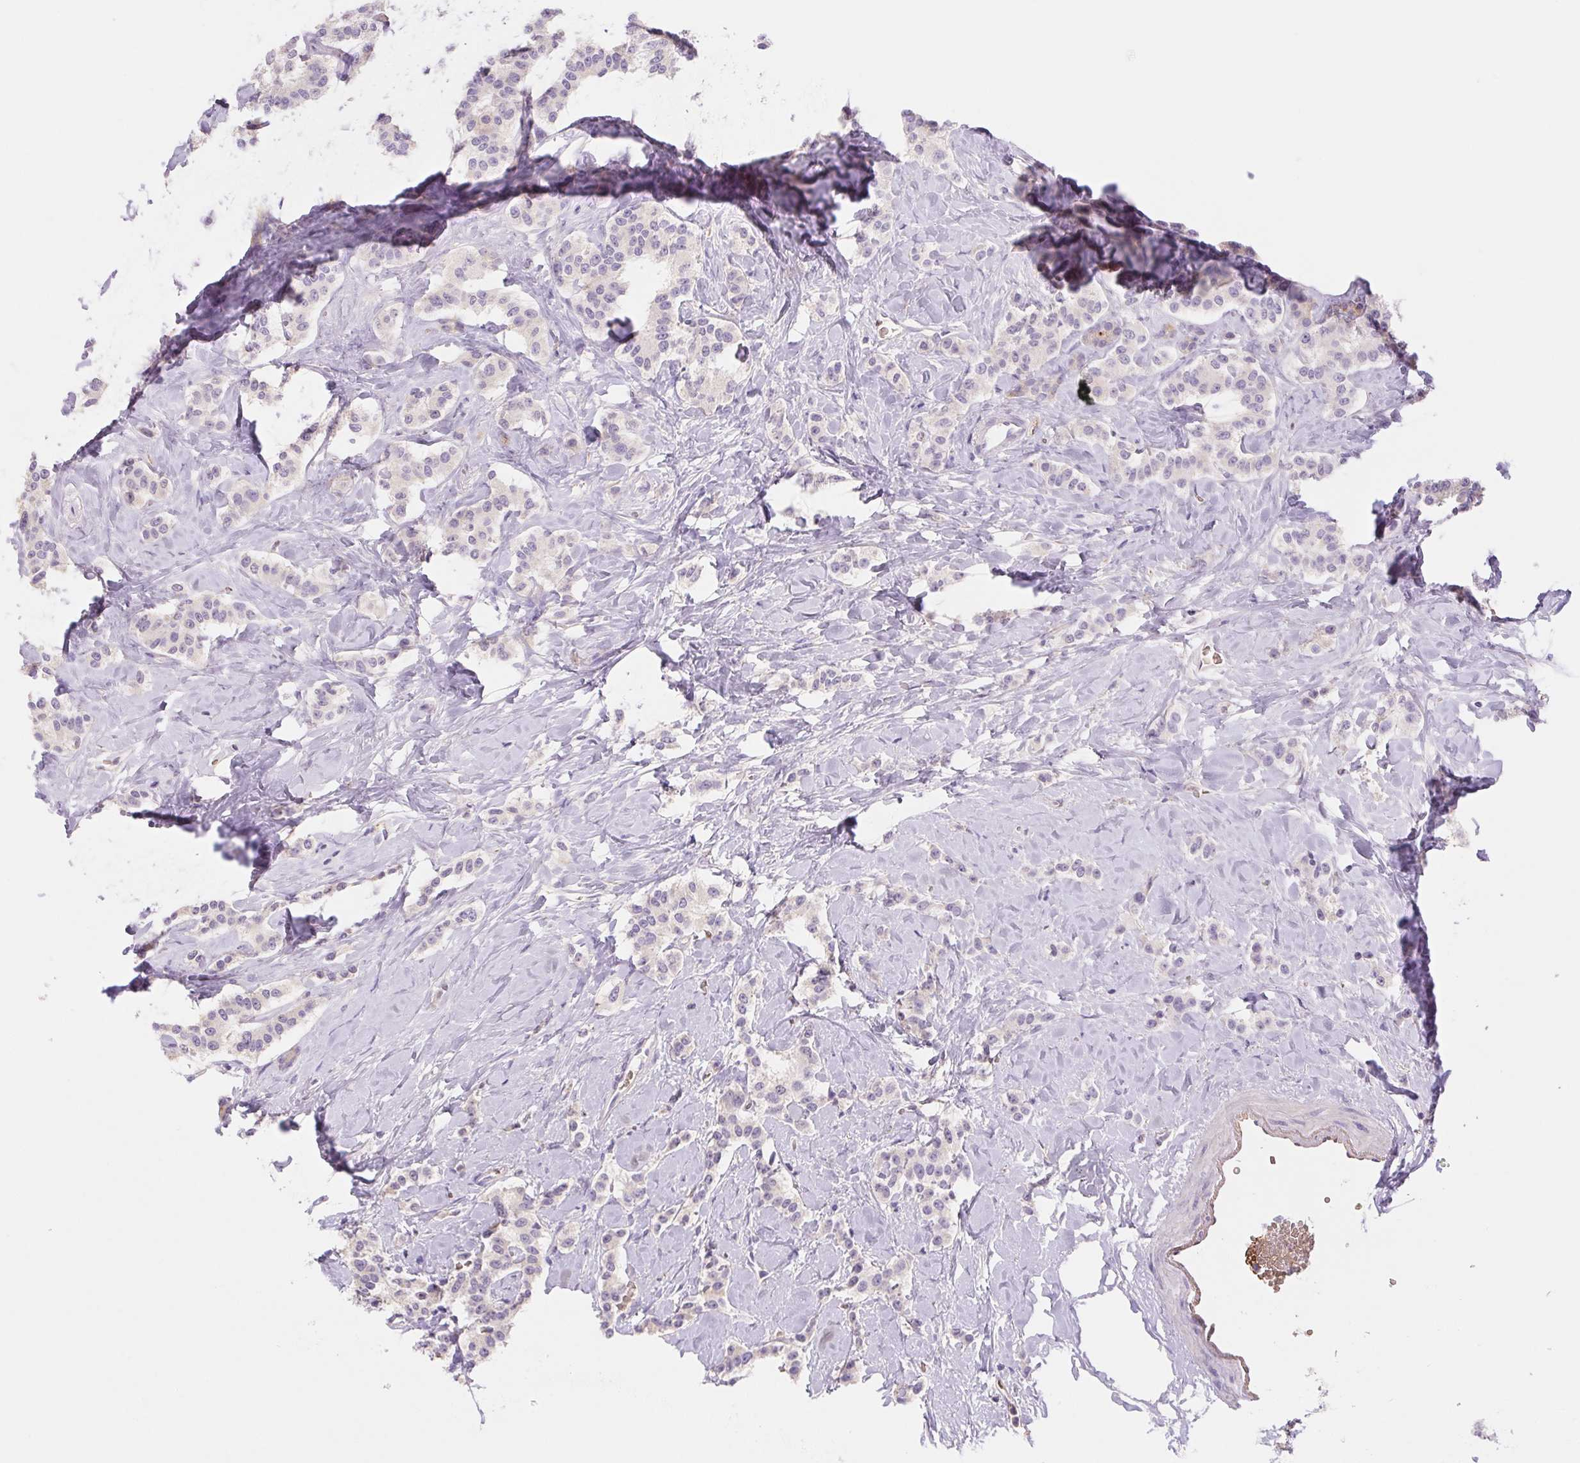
{"staining": {"intensity": "negative", "quantity": "none", "location": "none"}, "tissue": "carcinoid", "cell_type": "Tumor cells", "image_type": "cancer", "snomed": [{"axis": "morphology", "description": "Normal tissue, NOS"}, {"axis": "morphology", "description": "Carcinoid, malignant, NOS"}, {"axis": "topography", "description": "Pancreas"}], "caption": "IHC micrograph of human carcinoid stained for a protein (brown), which demonstrates no positivity in tumor cells. (DAB (3,3'-diaminobenzidine) IHC with hematoxylin counter stain).", "gene": "IGFL3", "patient": {"sex": "male", "age": 36}}